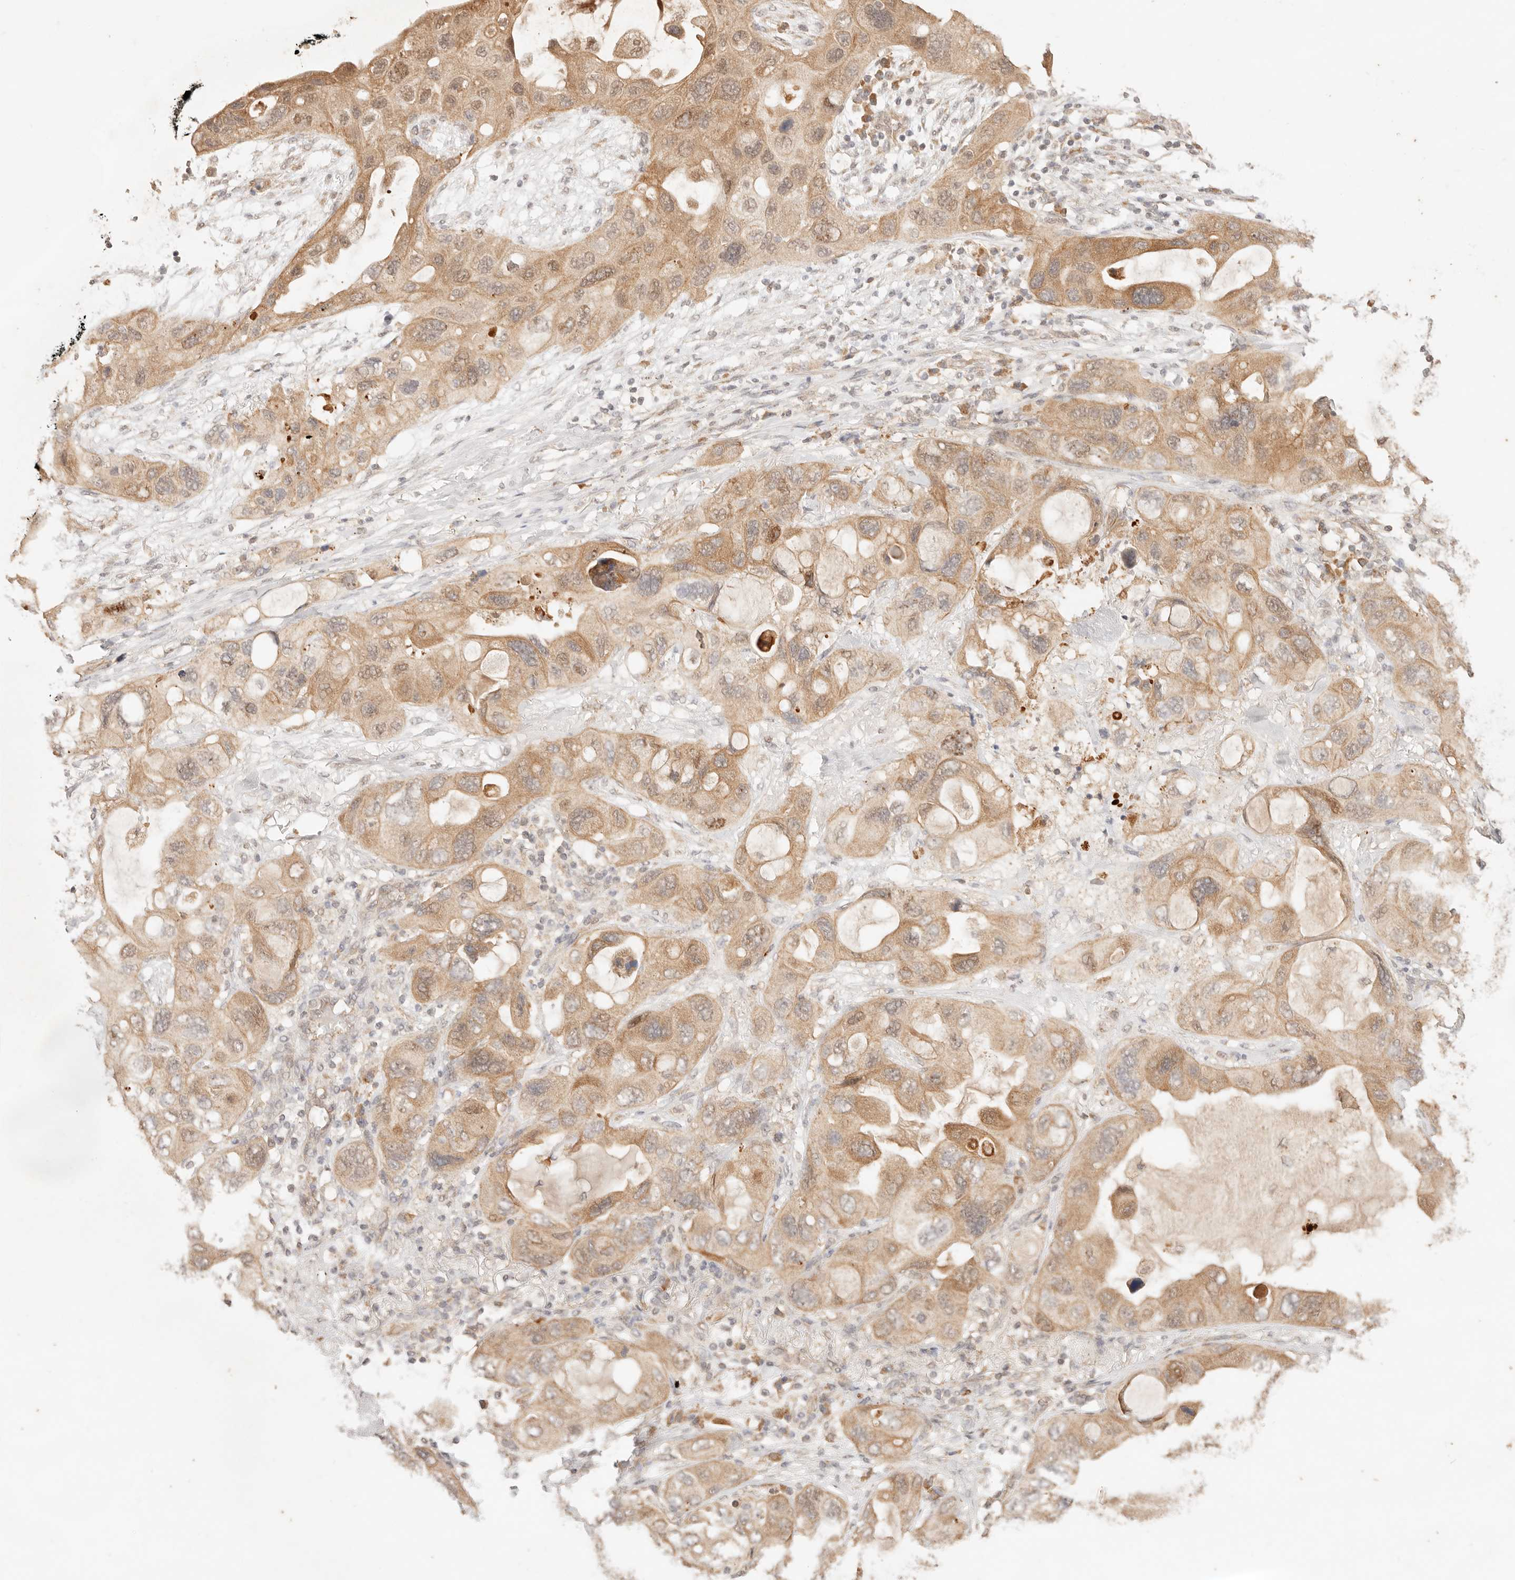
{"staining": {"intensity": "moderate", "quantity": ">75%", "location": "cytoplasmic/membranous"}, "tissue": "lung cancer", "cell_type": "Tumor cells", "image_type": "cancer", "snomed": [{"axis": "morphology", "description": "Squamous cell carcinoma, NOS"}, {"axis": "topography", "description": "Lung"}], "caption": "Protein staining by immunohistochemistry (IHC) displays moderate cytoplasmic/membranous expression in approximately >75% of tumor cells in squamous cell carcinoma (lung).", "gene": "TRIM11", "patient": {"sex": "female", "age": 73}}